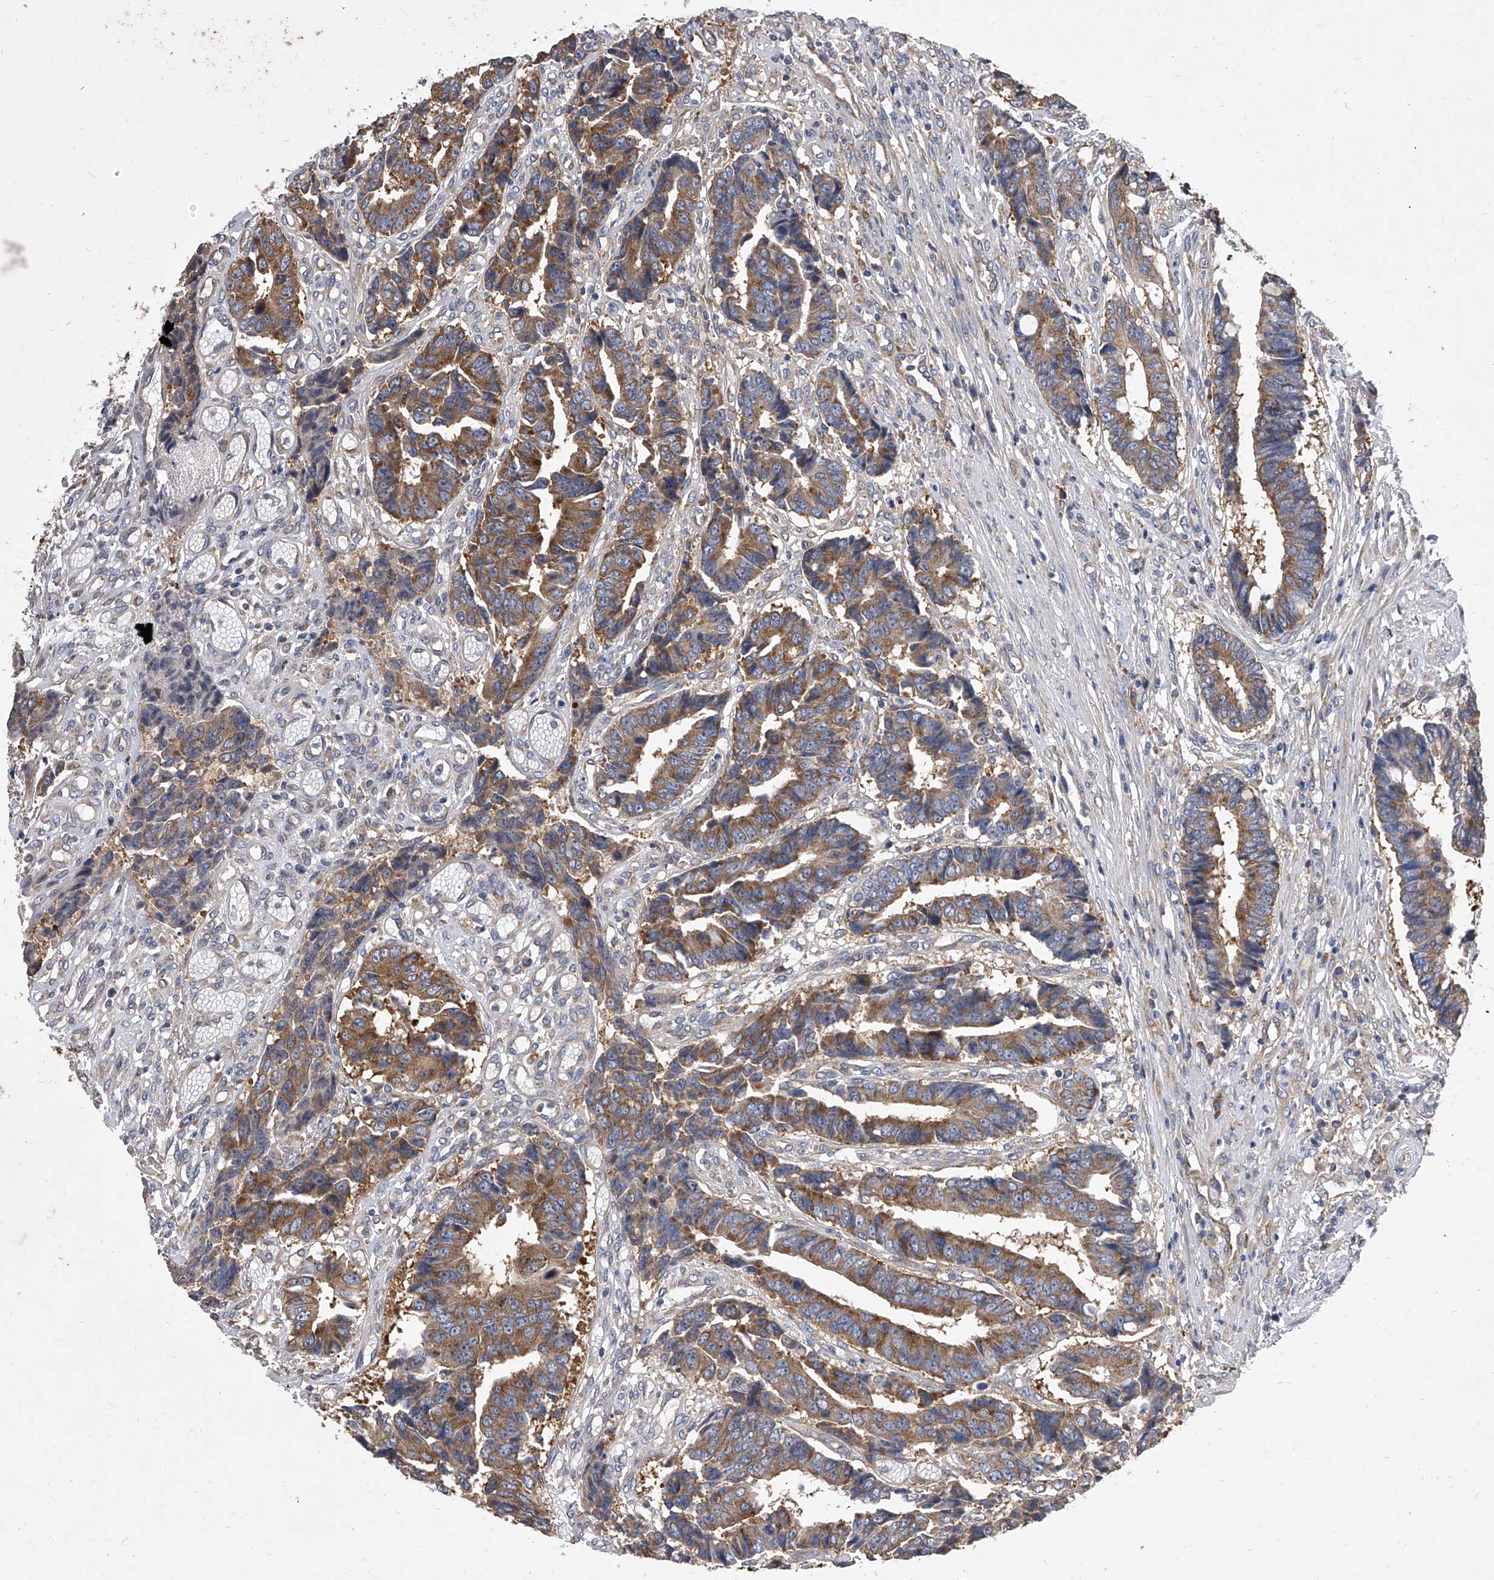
{"staining": {"intensity": "moderate", "quantity": ">75%", "location": "cytoplasmic/membranous"}, "tissue": "colorectal cancer", "cell_type": "Tumor cells", "image_type": "cancer", "snomed": [{"axis": "morphology", "description": "Adenocarcinoma, NOS"}, {"axis": "topography", "description": "Rectum"}], "caption": "A brown stain labels moderate cytoplasmic/membranous positivity of a protein in human colorectal cancer (adenocarcinoma) tumor cells.", "gene": "EIF2S2", "patient": {"sex": "male", "age": 84}}